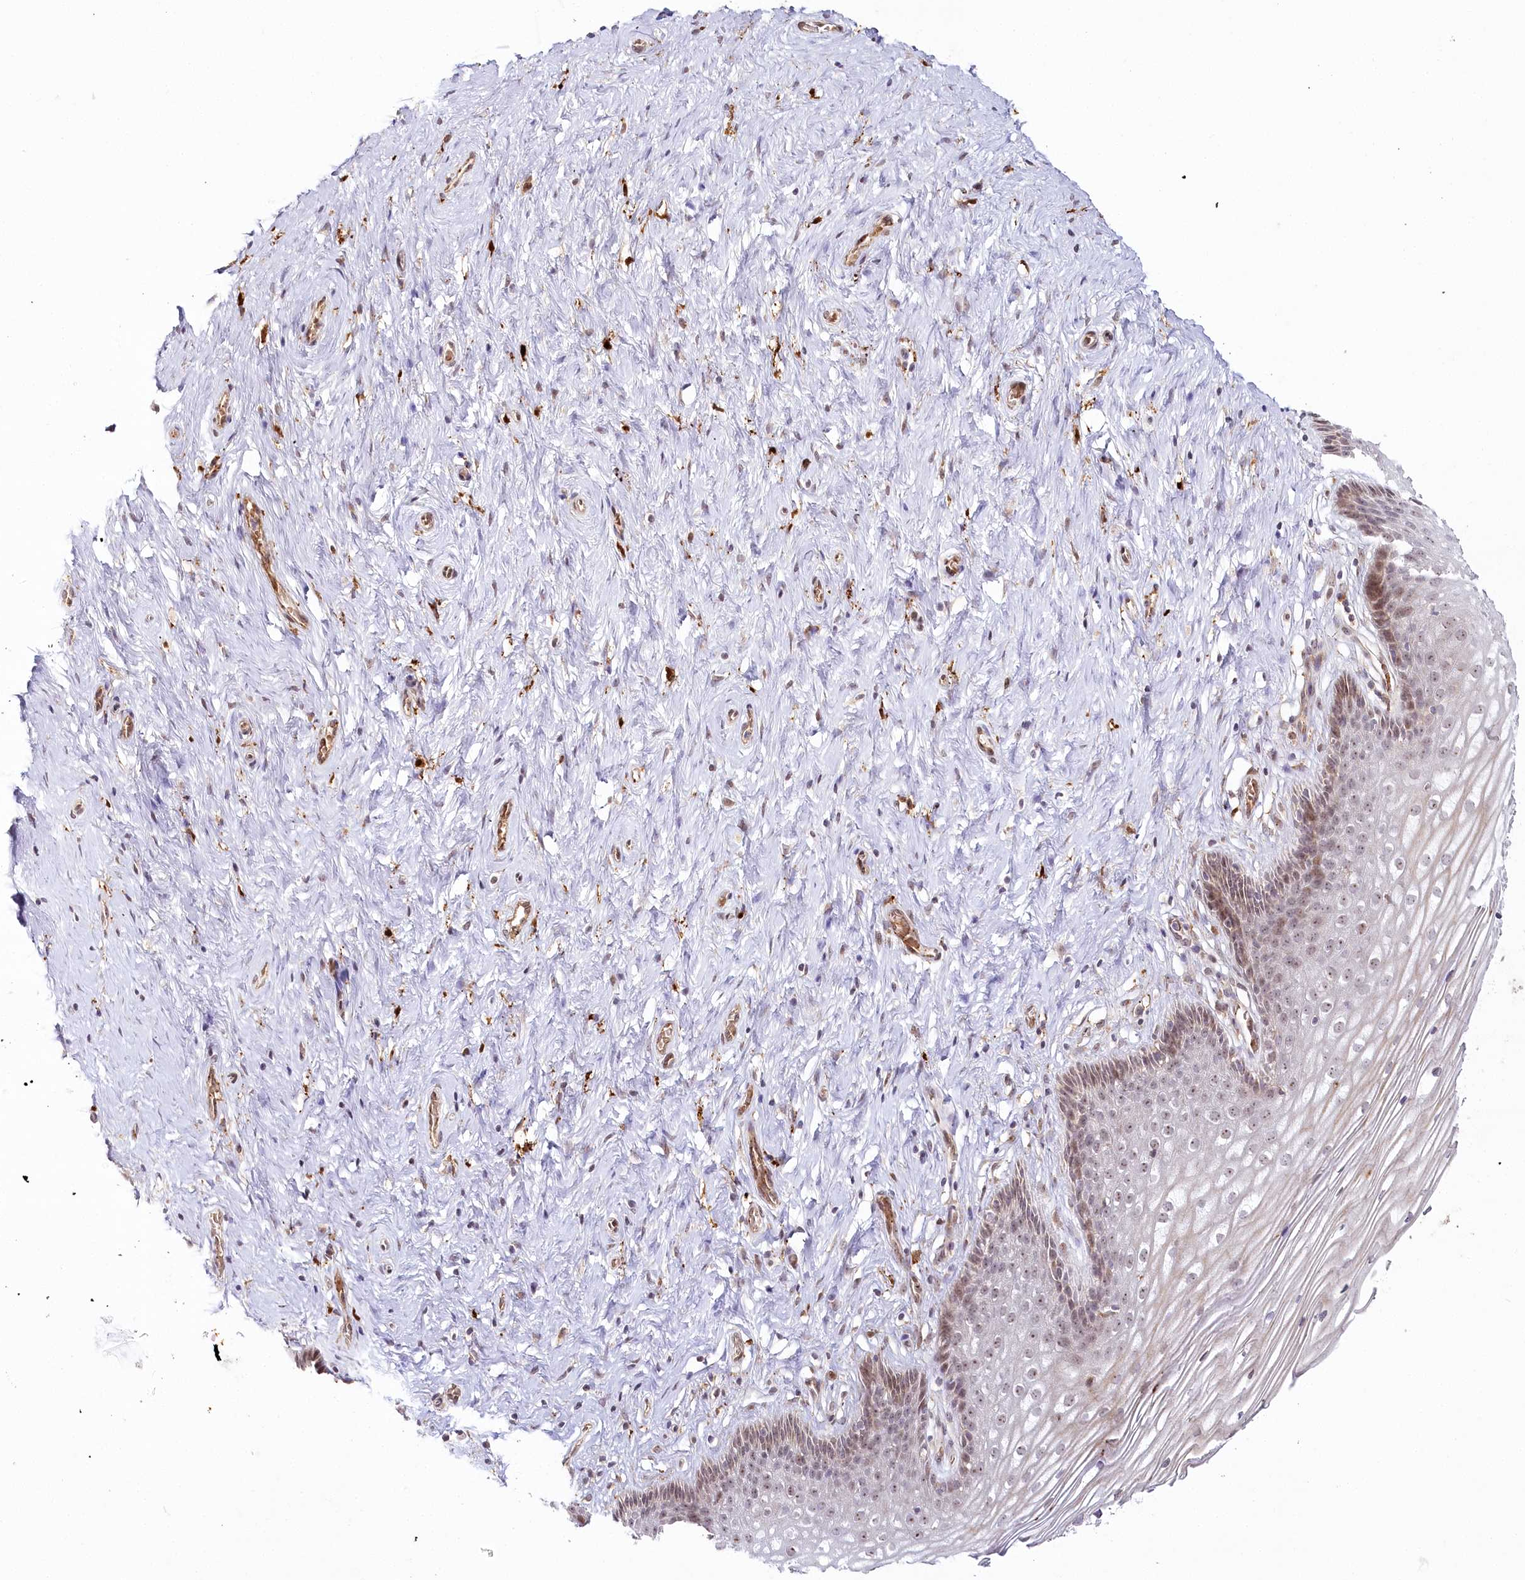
{"staining": {"intensity": "weak", "quantity": "<25%", "location": "cytoplasmic/membranous"}, "tissue": "cervix", "cell_type": "Glandular cells", "image_type": "normal", "snomed": [{"axis": "morphology", "description": "Normal tissue, NOS"}, {"axis": "topography", "description": "Cervix"}], "caption": "High power microscopy image of an immunohistochemistry (IHC) micrograph of benign cervix, revealing no significant staining in glandular cells. The staining is performed using DAB (3,3'-diaminobenzidine) brown chromogen with nuclei counter-stained in using hematoxylin.", "gene": "WDR36", "patient": {"sex": "female", "age": 33}}